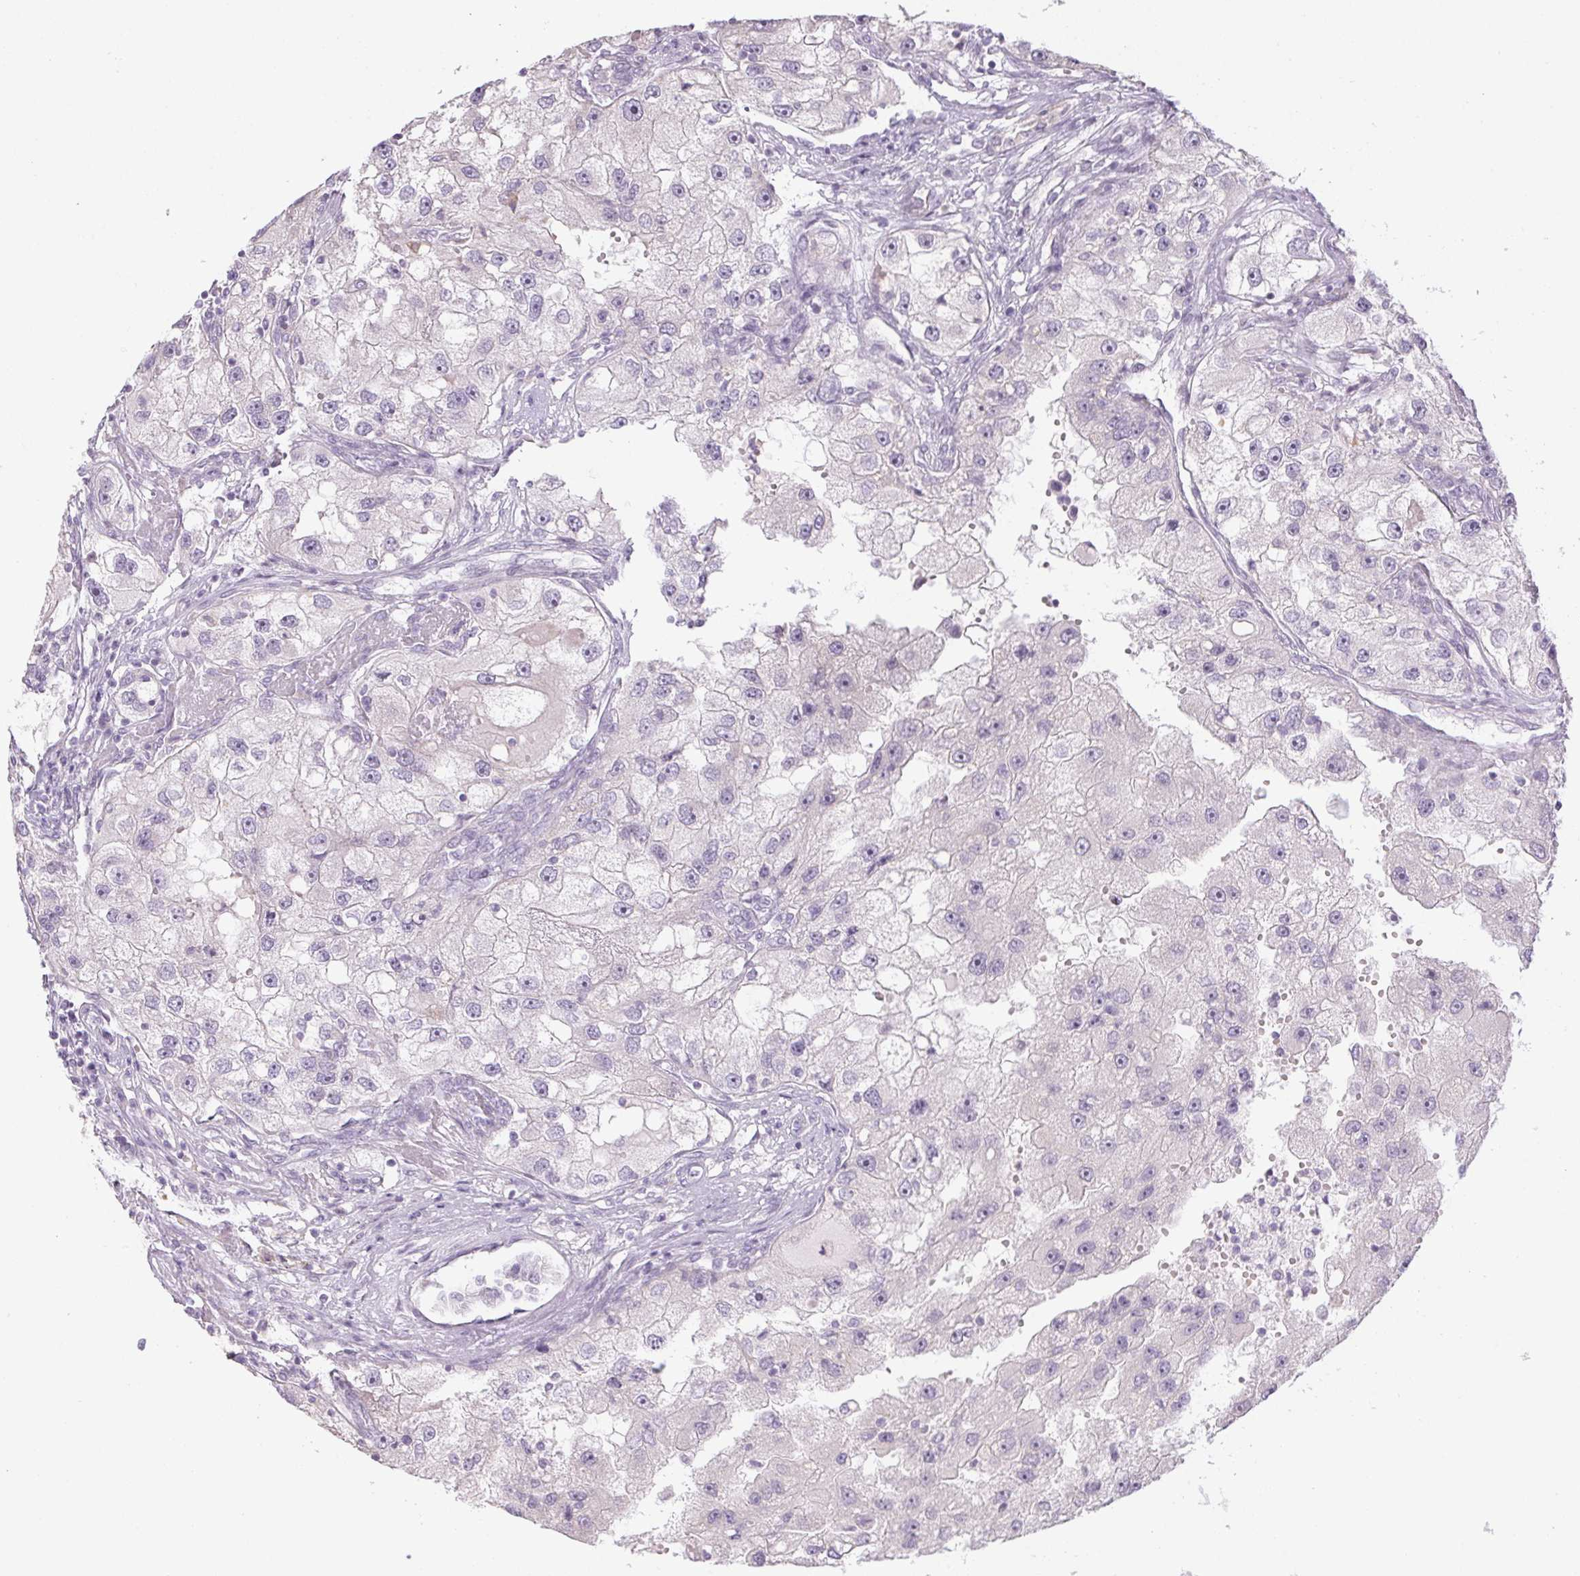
{"staining": {"intensity": "negative", "quantity": "none", "location": "none"}, "tissue": "renal cancer", "cell_type": "Tumor cells", "image_type": "cancer", "snomed": [{"axis": "morphology", "description": "Adenocarcinoma, NOS"}, {"axis": "topography", "description": "Kidney"}], "caption": "DAB immunohistochemical staining of renal cancer reveals no significant positivity in tumor cells.", "gene": "CTCFL", "patient": {"sex": "male", "age": 63}}